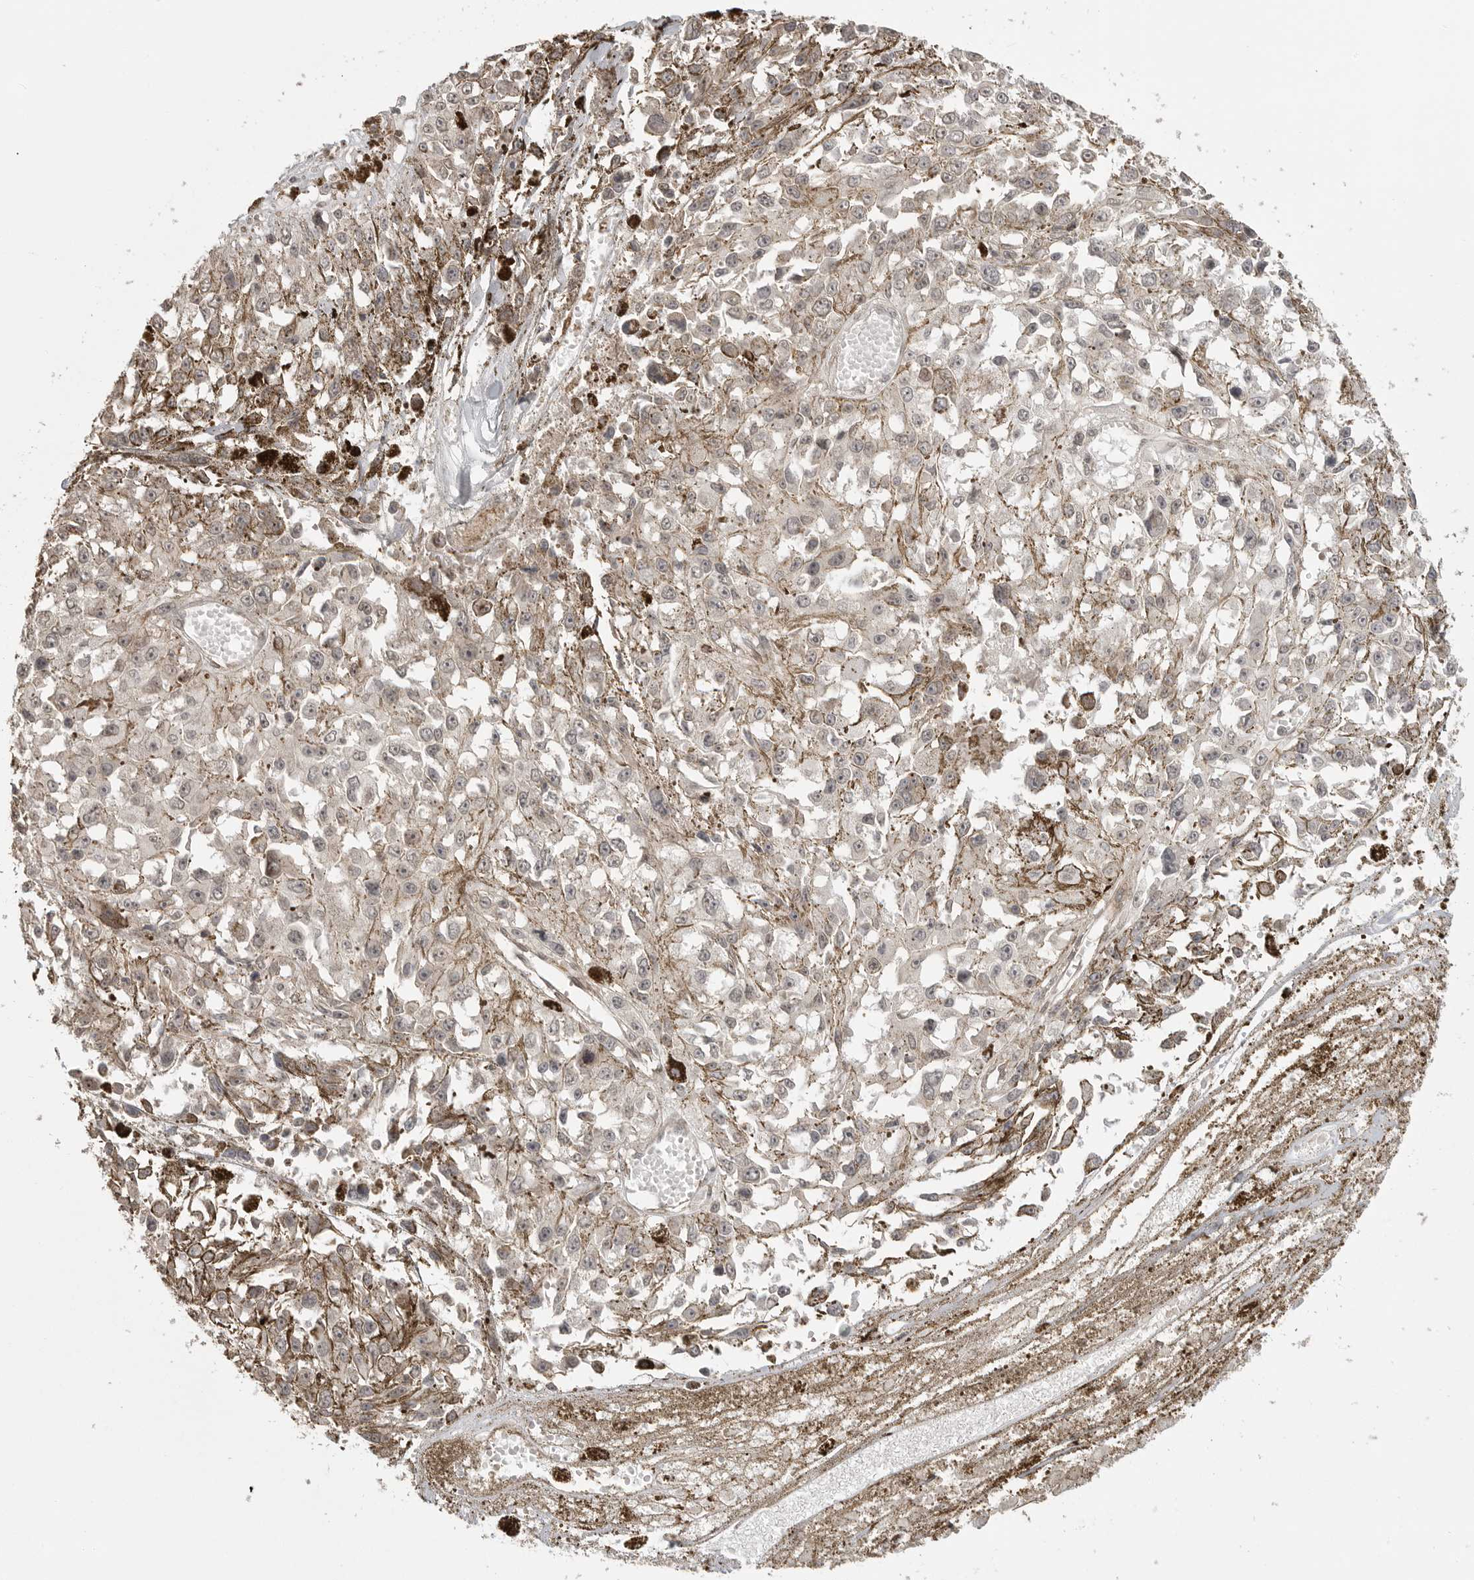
{"staining": {"intensity": "weak", "quantity": ">75%", "location": "cytoplasmic/membranous"}, "tissue": "melanoma", "cell_type": "Tumor cells", "image_type": "cancer", "snomed": [{"axis": "morphology", "description": "Malignant melanoma, Metastatic site"}, {"axis": "topography", "description": "Lymph node"}], "caption": "The immunohistochemical stain labels weak cytoplasmic/membranous expression in tumor cells of malignant melanoma (metastatic site) tissue. (DAB IHC with brightfield microscopy, high magnification).", "gene": "GPC2", "patient": {"sex": "male", "age": 59}}